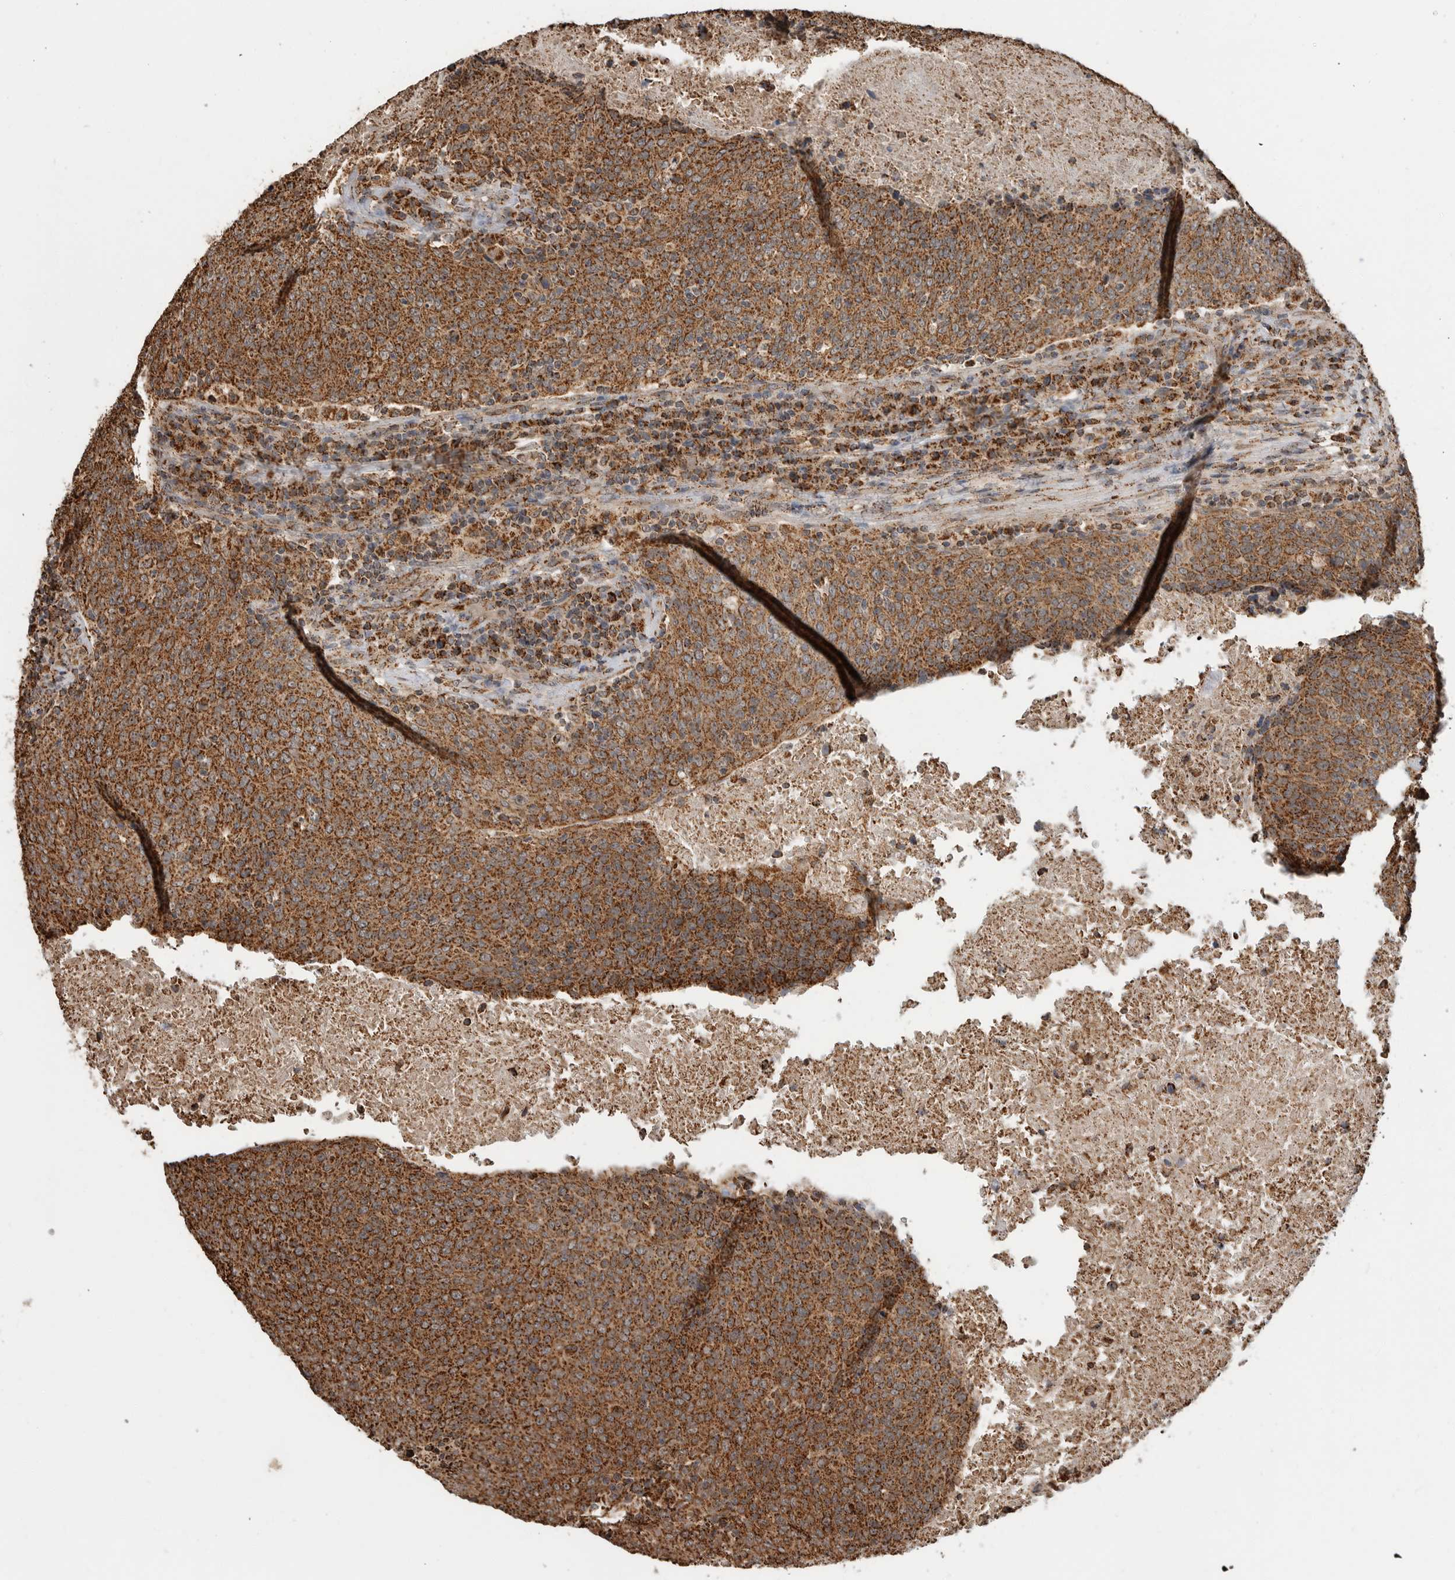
{"staining": {"intensity": "strong", "quantity": ">75%", "location": "cytoplasmic/membranous"}, "tissue": "head and neck cancer", "cell_type": "Tumor cells", "image_type": "cancer", "snomed": [{"axis": "morphology", "description": "Squamous cell carcinoma, NOS"}, {"axis": "morphology", "description": "Squamous cell carcinoma, metastatic, NOS"}, {"axis": "topography", "description": "Lymph node"}, {"axis": "topography", "description": "Head-Neck"}], "caption": "Head and neck cancer (metastatic squamous cell carcinoma) was stained to show a protein in brown. There is high levels of strong cytoplasmic/membranous positivity in approximately >75% of tumor cells.", "gene": "GCNT2", "patient": {"sex": "male", "age": 62}}